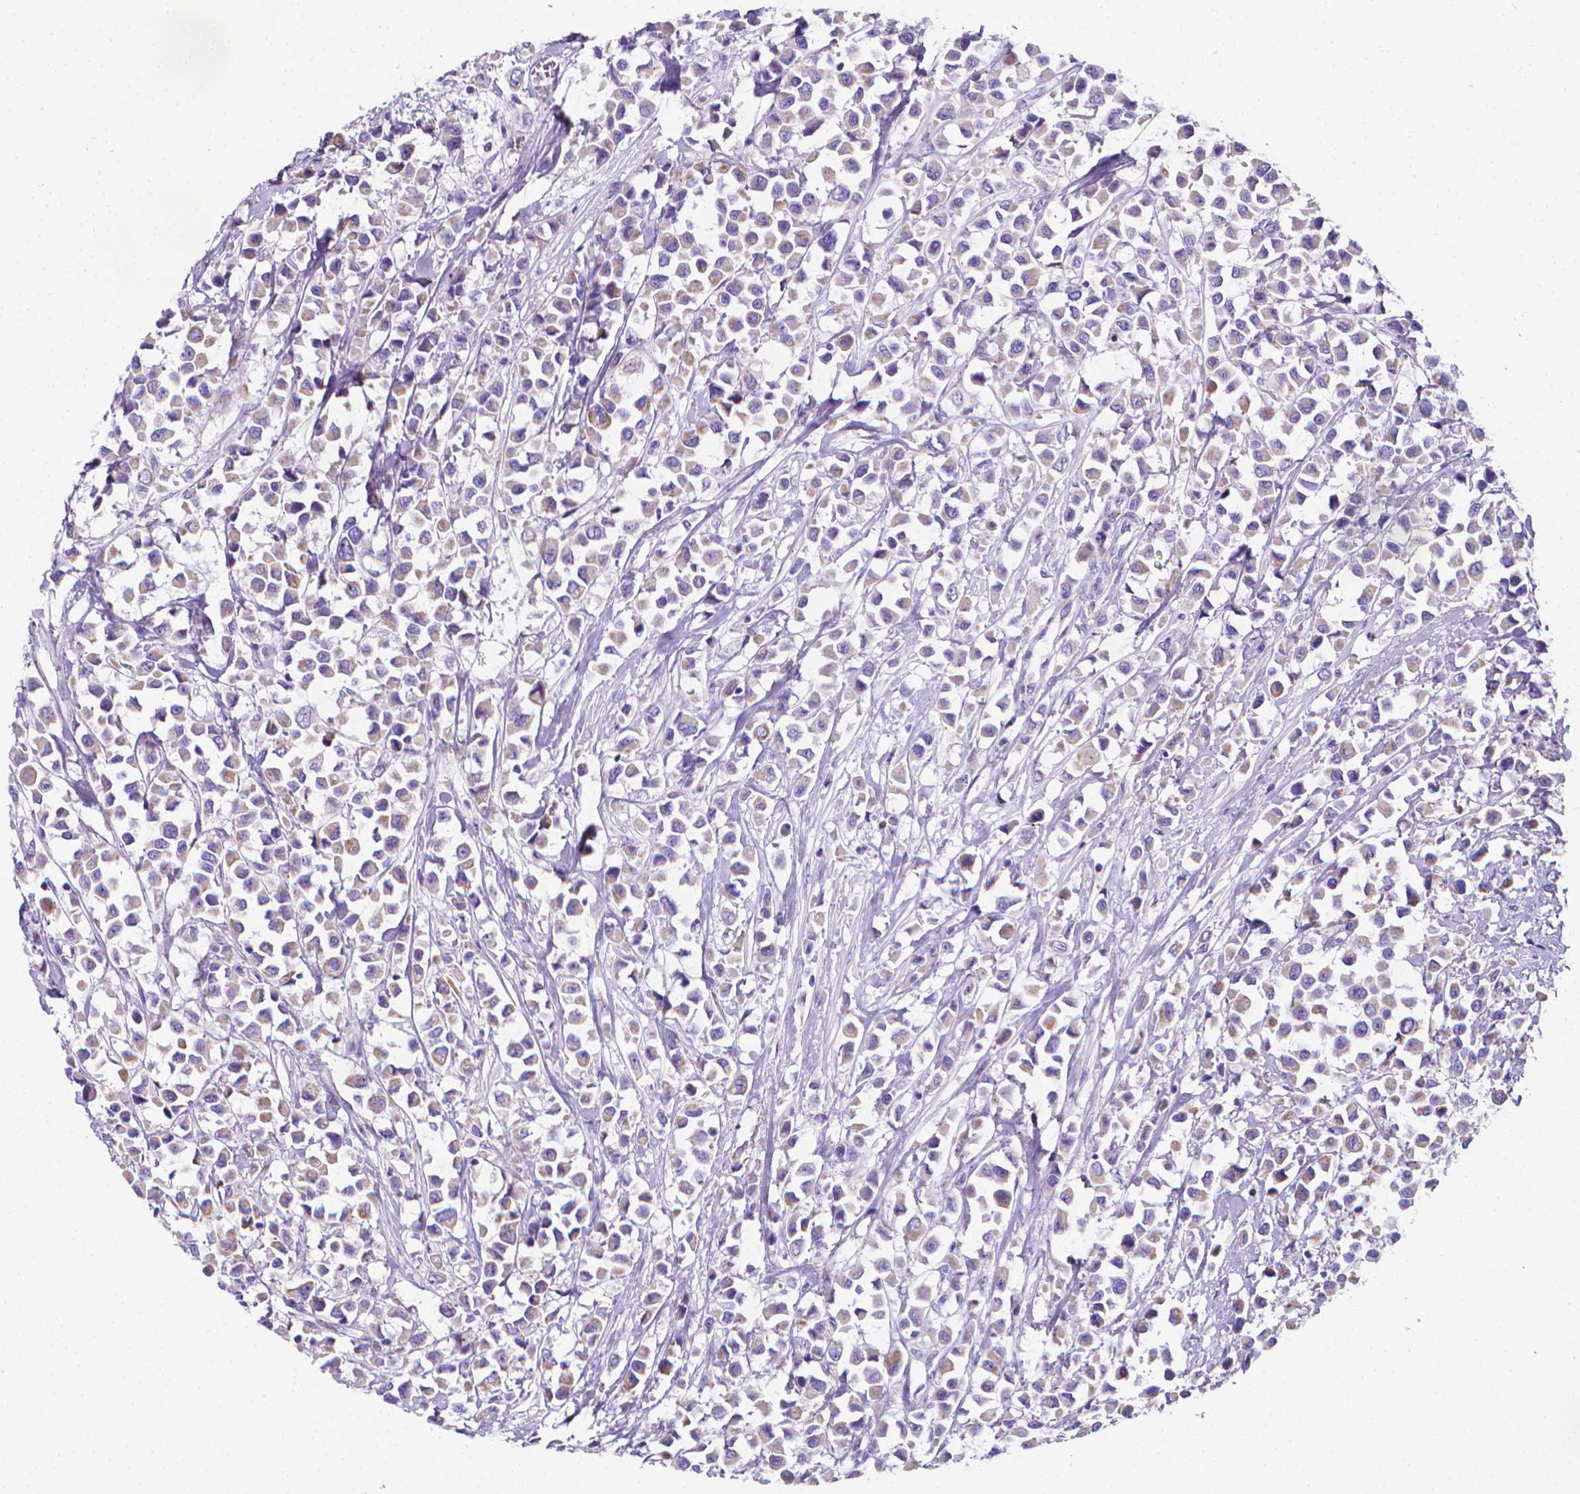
{"staining": {"intensity": "negative", "quantity": "none", "location": "none"}, "tissue": "breast cancer", "cell_type": "Tumor cells", "image_type": "cancer", "snomed": [{"axis": "morphology", "description": "Duct carcinoma"}, {"axis": "topography", "description": "Breast"}], "caption": "Micrograph shows no significant protein expression in tumor cells of invasive ductal carcinoma (breast). (IHC, brightfield microscopy, high magnification).", "gene": "LRRC73", "patient": {"sex": "female", "age": 61}}